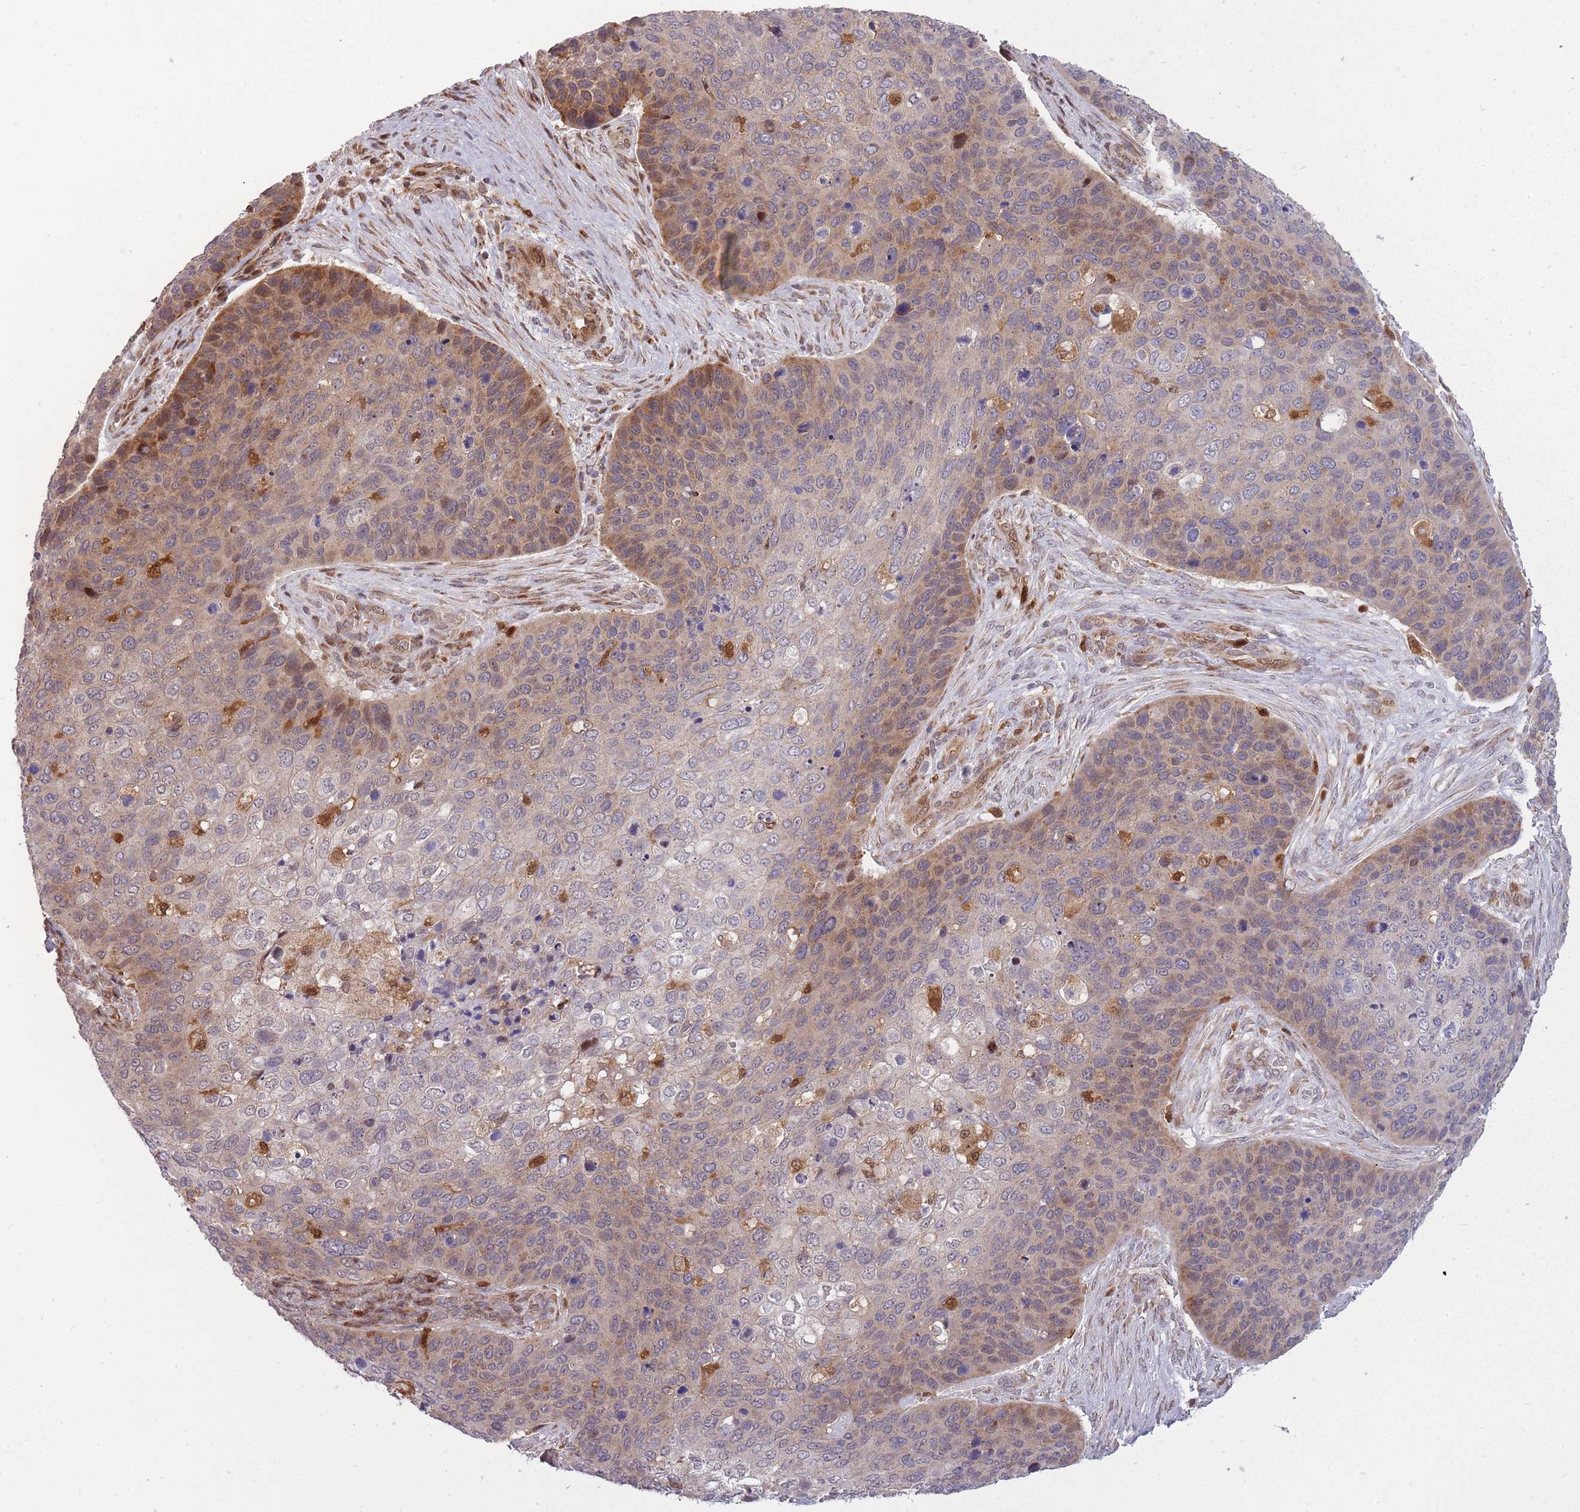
{"staining": {"intensity": "moderate", "quantity": "25%-75%", "location": "cytoplasmic/membranous"}, "tissue": "skin cancer", "cell_type": "Tumor cells", "image_type": "cancer", "snomed": [{"axis": "morphology", "description": "Basal cell carcinoma"}, {"axis": "topography", "description": "Skin"}], "caption": "Skin cancer tissue shows moderate cytoplasmic/membranous expression in approximately 25%-75% of tumor cells", "gene": "LGALS9", "patient": {"sex": "female", "age": 74}}